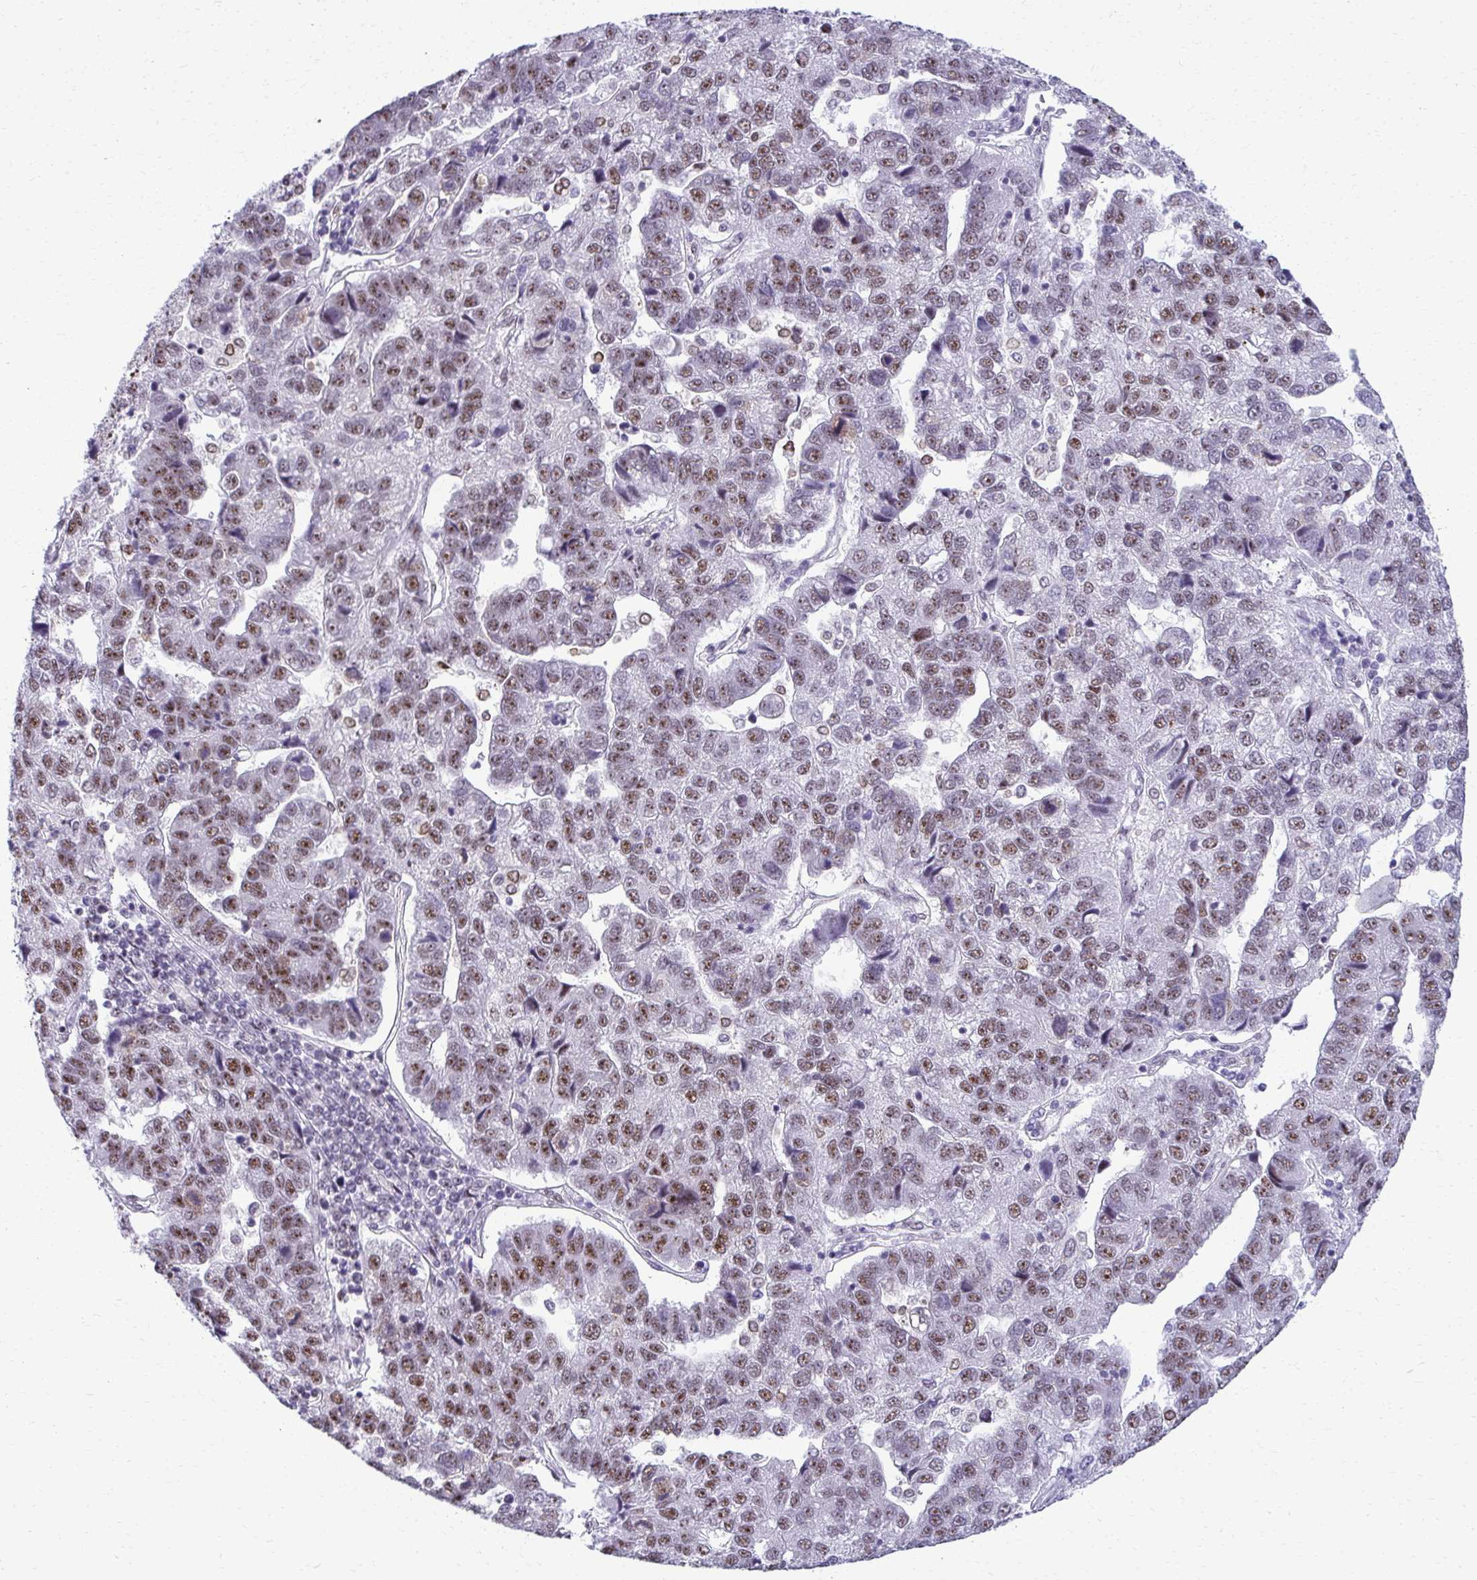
{"staining": {"intensity": "moderate", "quantity": ">75%", "location": "nuclear"}, "tissue": "pancreatic cancer", "cell_type": "Tumor cells", "image_type": "cancer", "snomed": [{"axis": "morphology", "description": "Adenocarcinoma, NOS"}, {"axis": "topography", "description": "Pancreas"}], "caption": "Pancreatic adenocarcinoma stained with DAB immunohistochemistry reveals medium levels of moderate nuclear expression in about >75% of tumor cells.", "gene": "PELP1", "patient": {"sex": "female", "age": 61}}